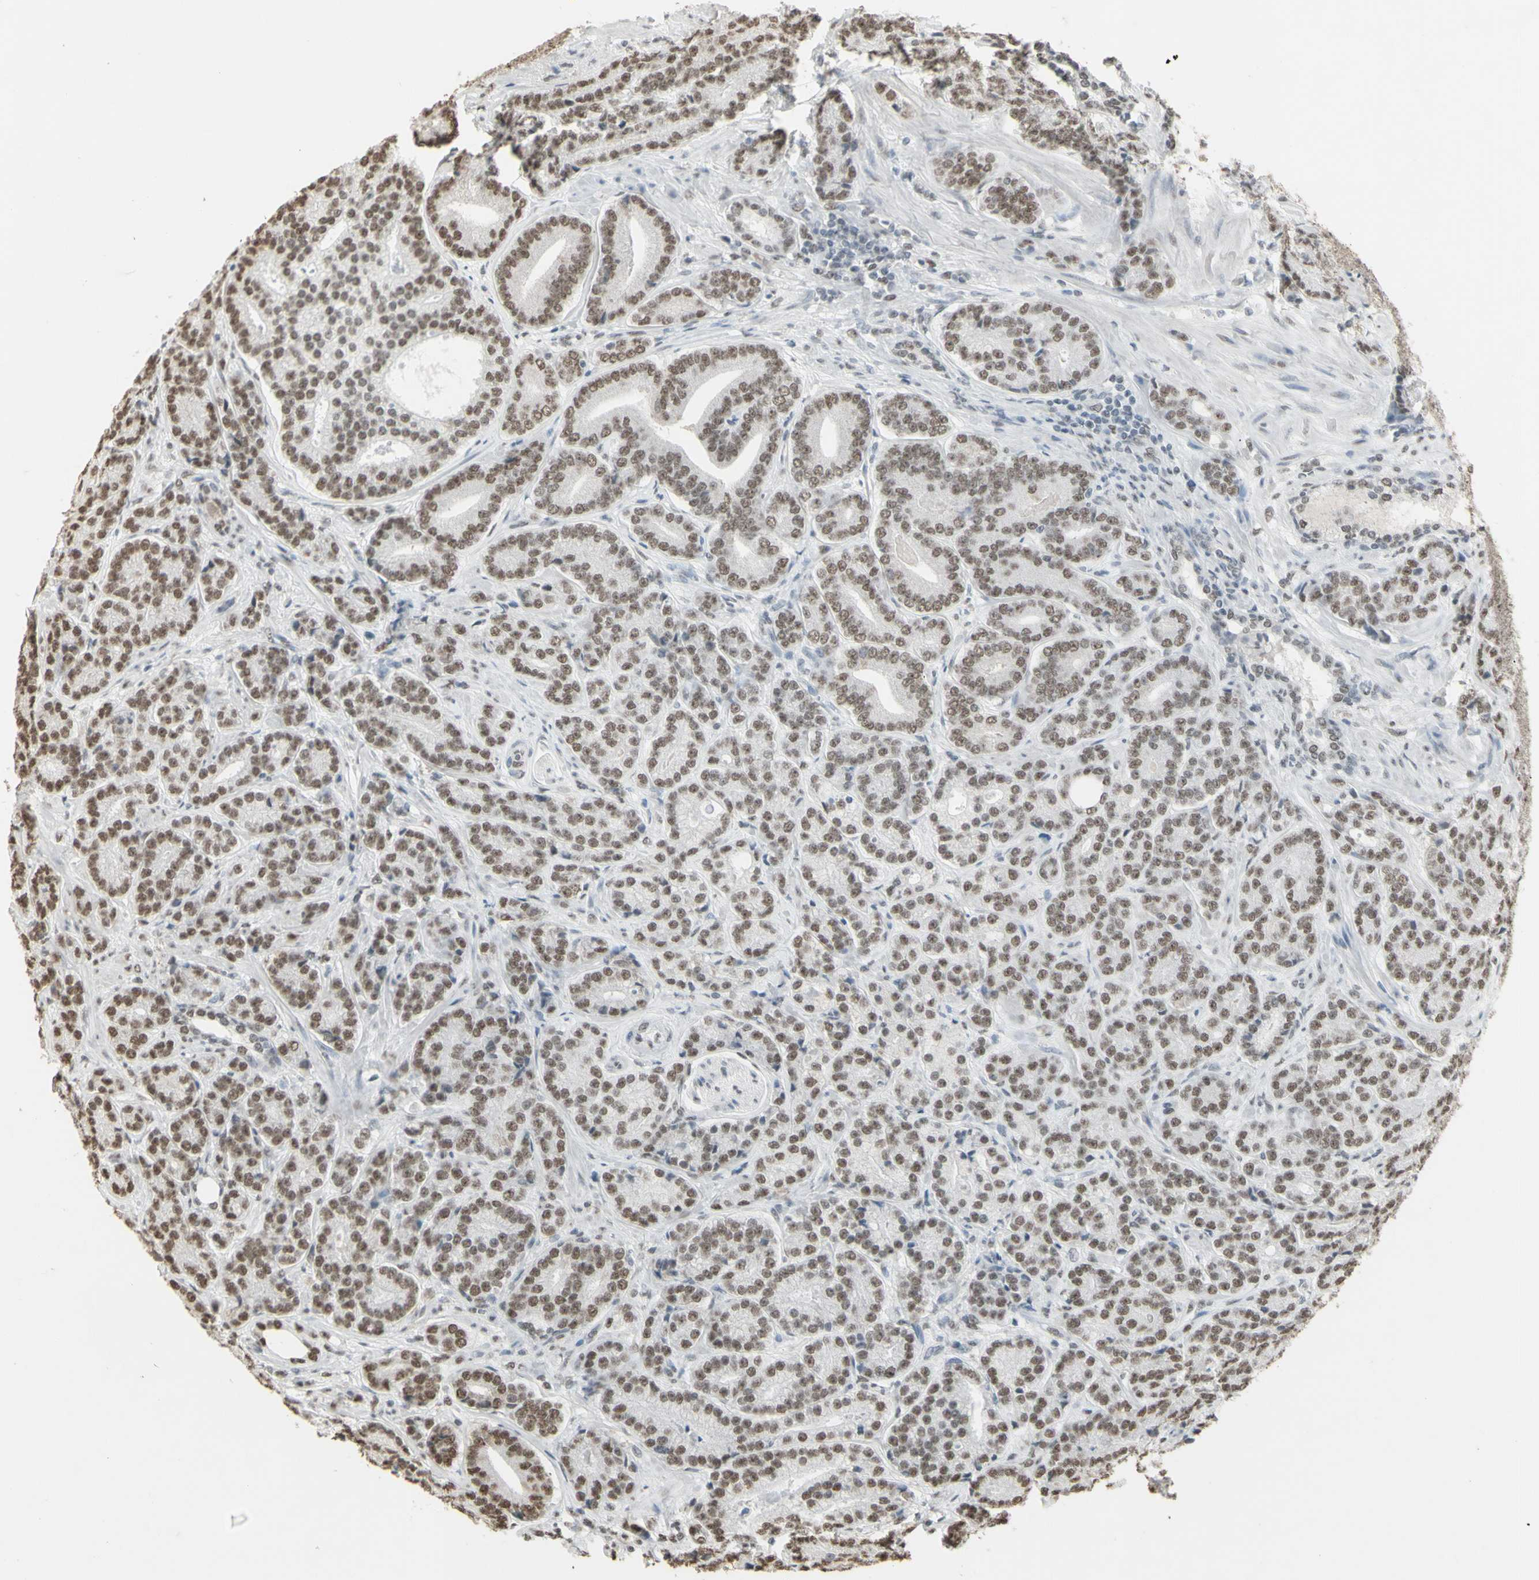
{"staining": {"intensity": "moderate", "quantity": ">75%", "location": "nuclear"}, "tissue": "prostate cancer", "cell_type": "Tumor cells", "image_type": "cancer", "snomed": [{"axis": "morphology", "description": "Adenocarcinoma, High grade"}, {"axis": "topography", "description": "Prostate"}], "caption": "This micrograph demonstrates immunohistochemistry (IHC) staining of human high-grade adenocarcinoma (prostate), with medium moderate nuclear positivity in approximately >75% of tumor cells.", "gene": "TRIM28", "patient": {"sex": "male", "age": 61}}